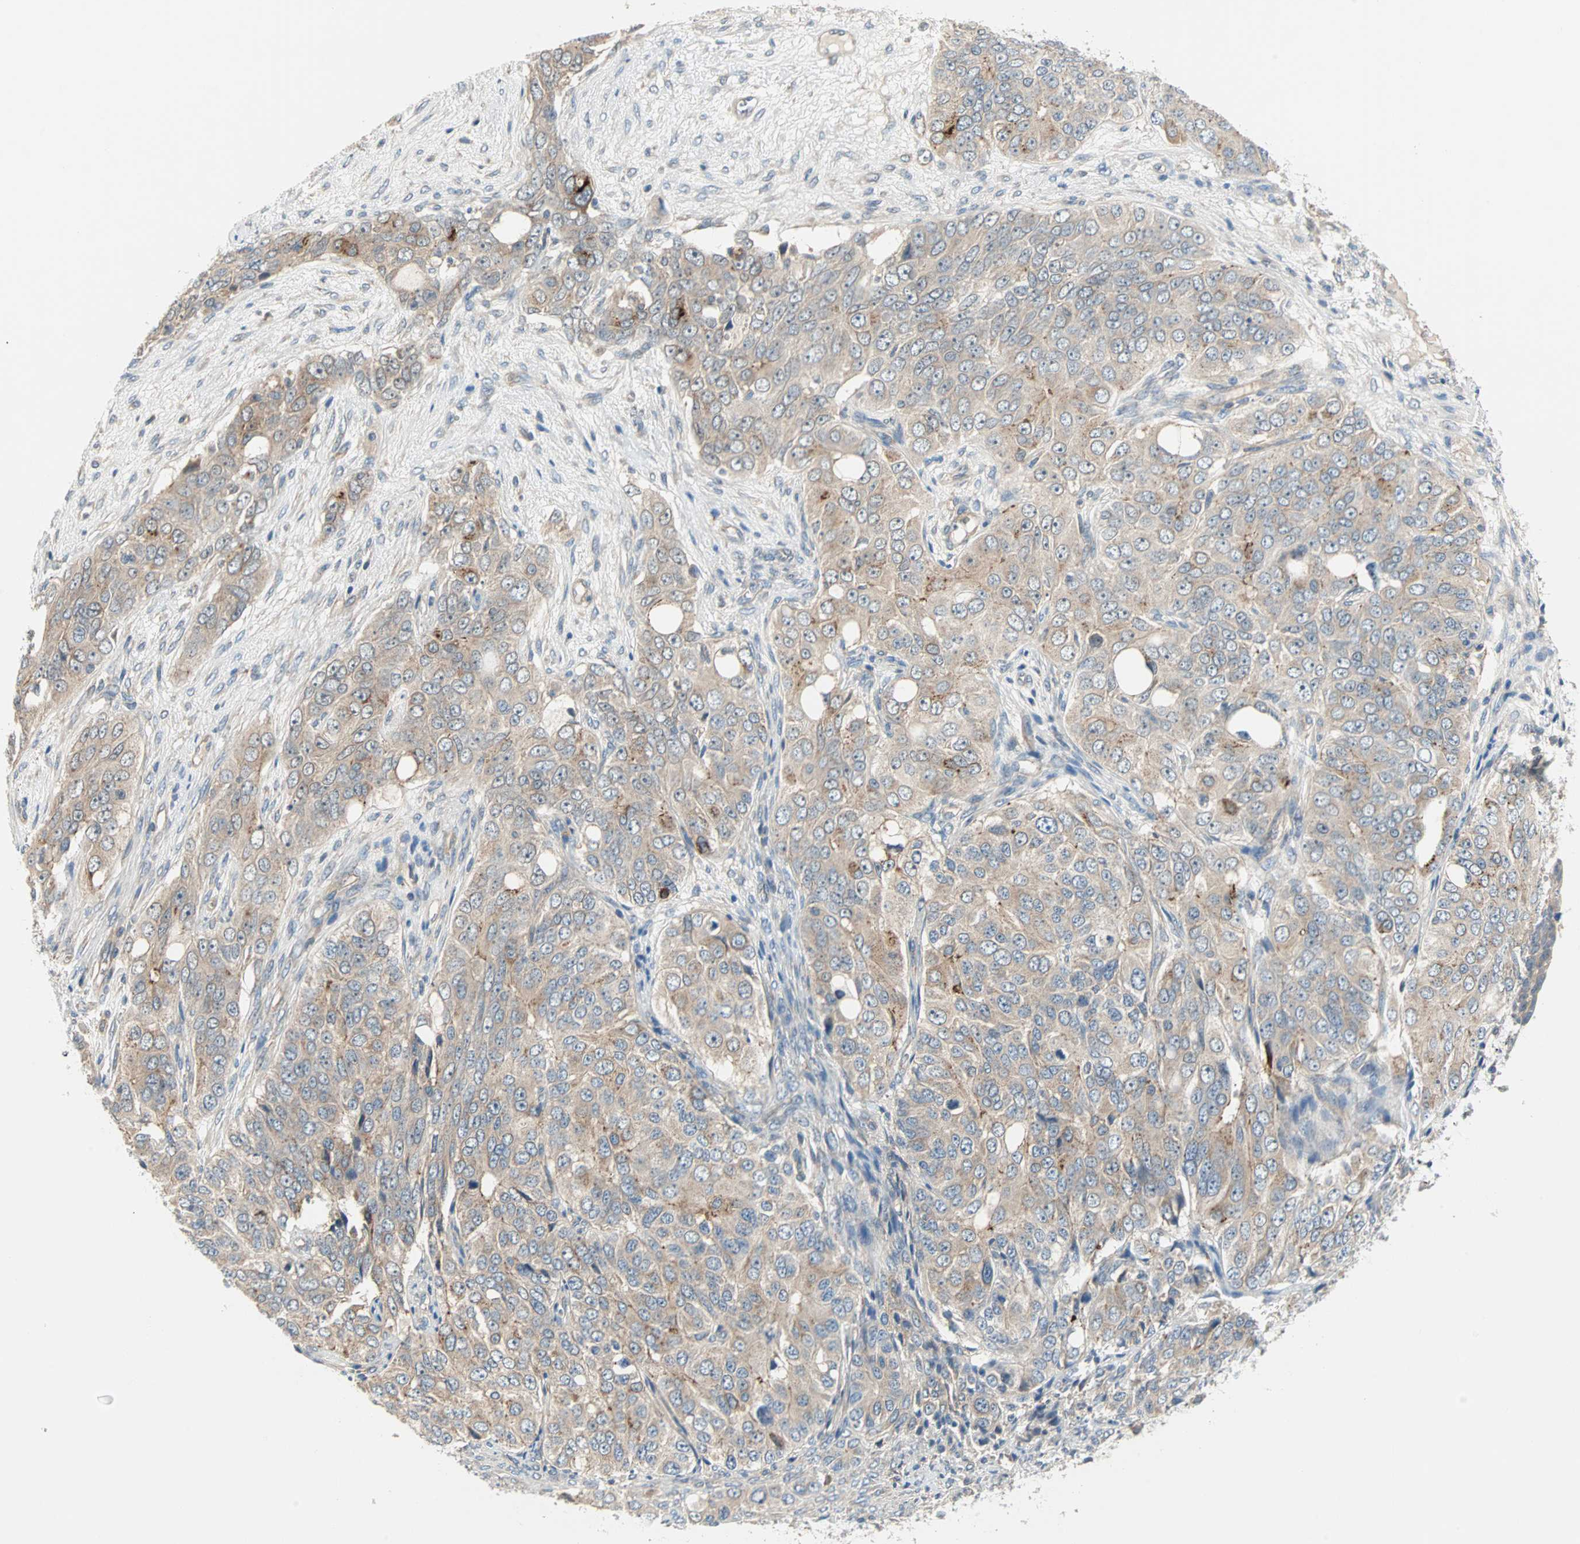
{"staining": {"intensity": "weak", "quantity": "25%-75%", "location": "cytoplasmic/membranous"}, "tissue": "ovarian cancer", "cell_type": "Tumor cells", "image_type": "cancer", "snomed": [{"axis": "morphology", "description": "Carcinoma, endometroid"}, {"axis": "topography", "description": "Ovary"}], "caption": "There is low levels of weak cytoplasmic/membranous positivity in tumor cells of ovarian endometroid carcinoma, as demonstrated by immunohistochemical staining (brown color).", "gene": "PDE8A", "patient": {"sex": "female", "age": 51}}